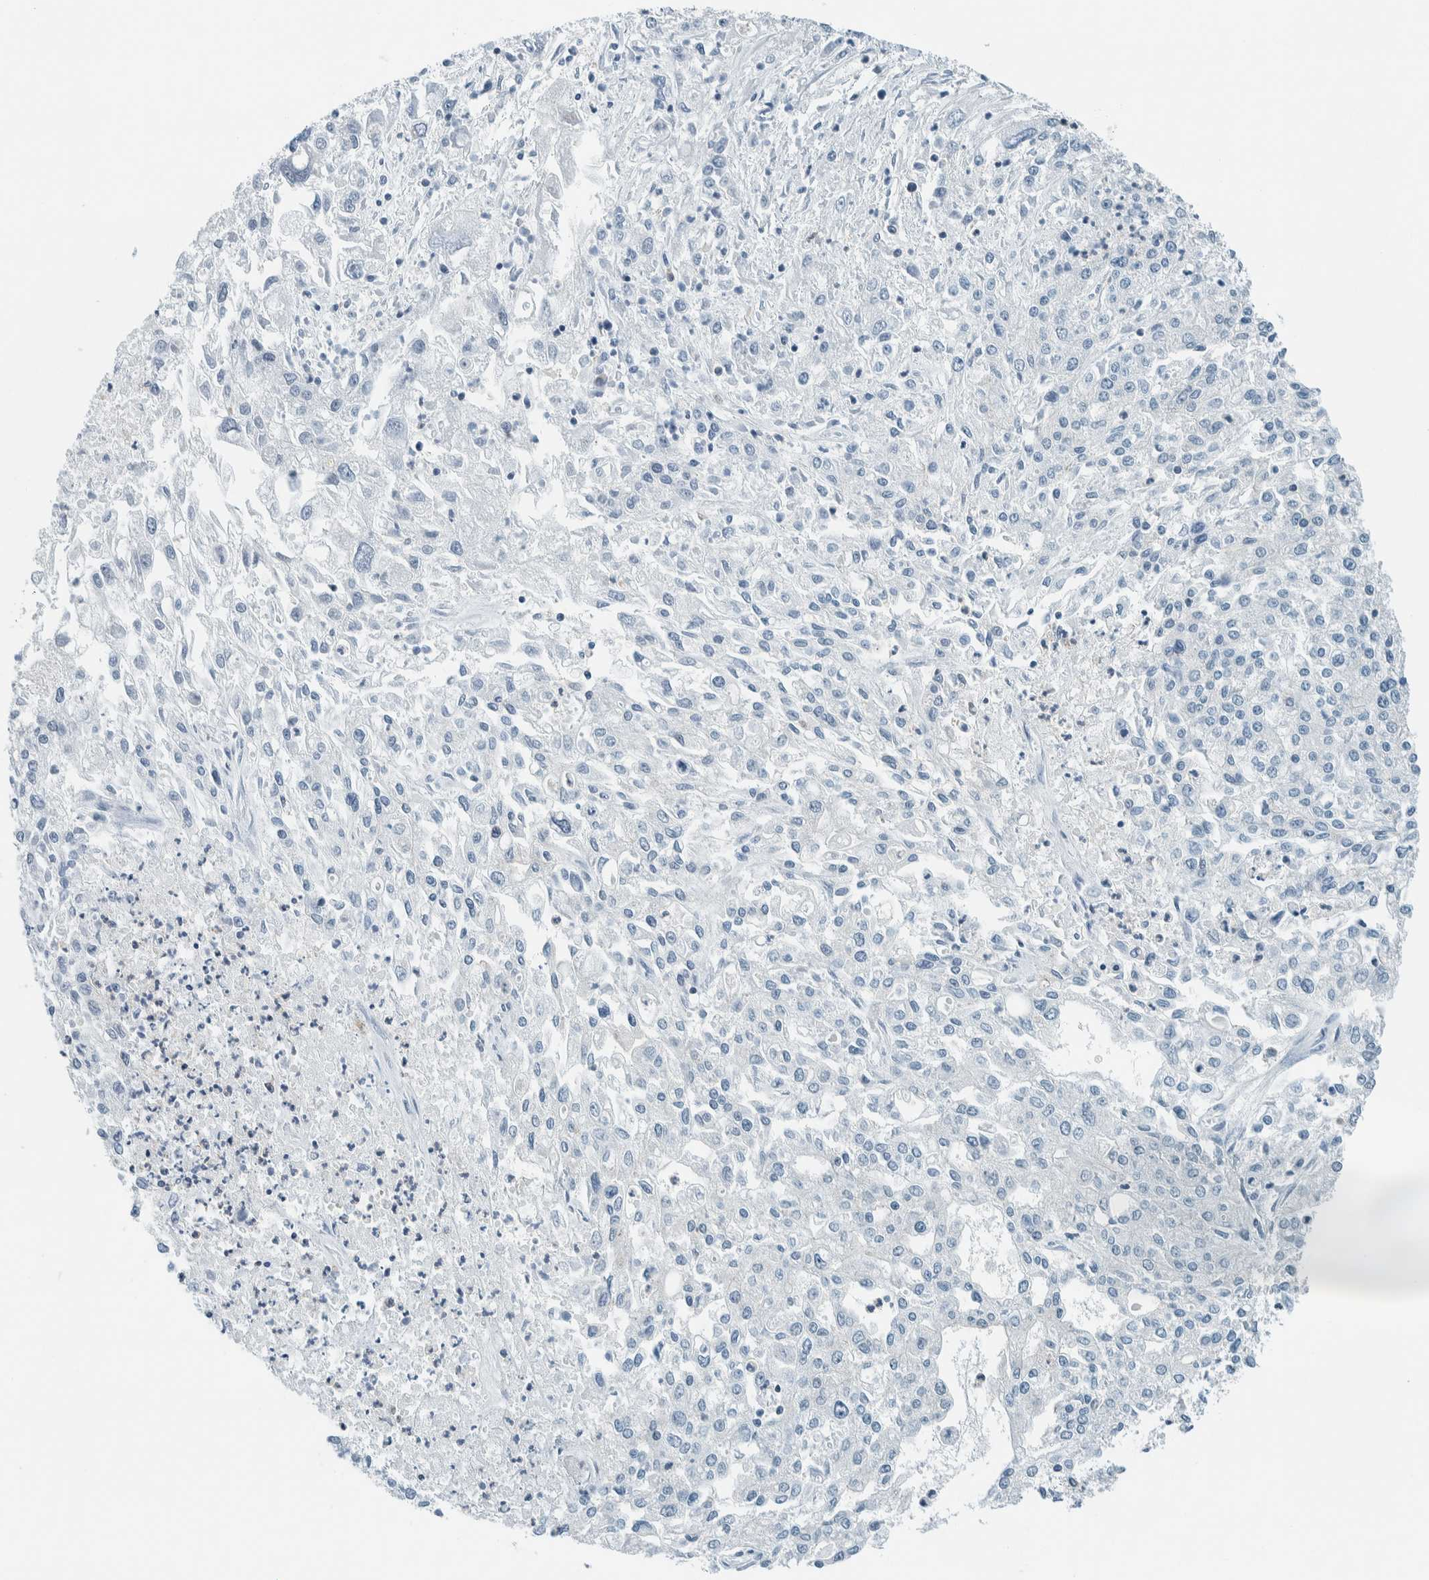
{"staining": {"intensity": "negative", "quantity": "none", "location": "none"}, "tissue": "endometrial cancer", "cell_type": "Tumor cells", "image_type": "cancer", "snomed": [{"axis": "morphology", "description": "Adenocarcinoma, NOS"}, {"axis": "topography", "description": "Endometrium"}], "caption": "Immunohistochemical staining of human endometrial adenocarcinoma shows no significant expression in tumor cells.", "gene": "CYSRT1", "patient": {"sex": "female", "age": 49}}